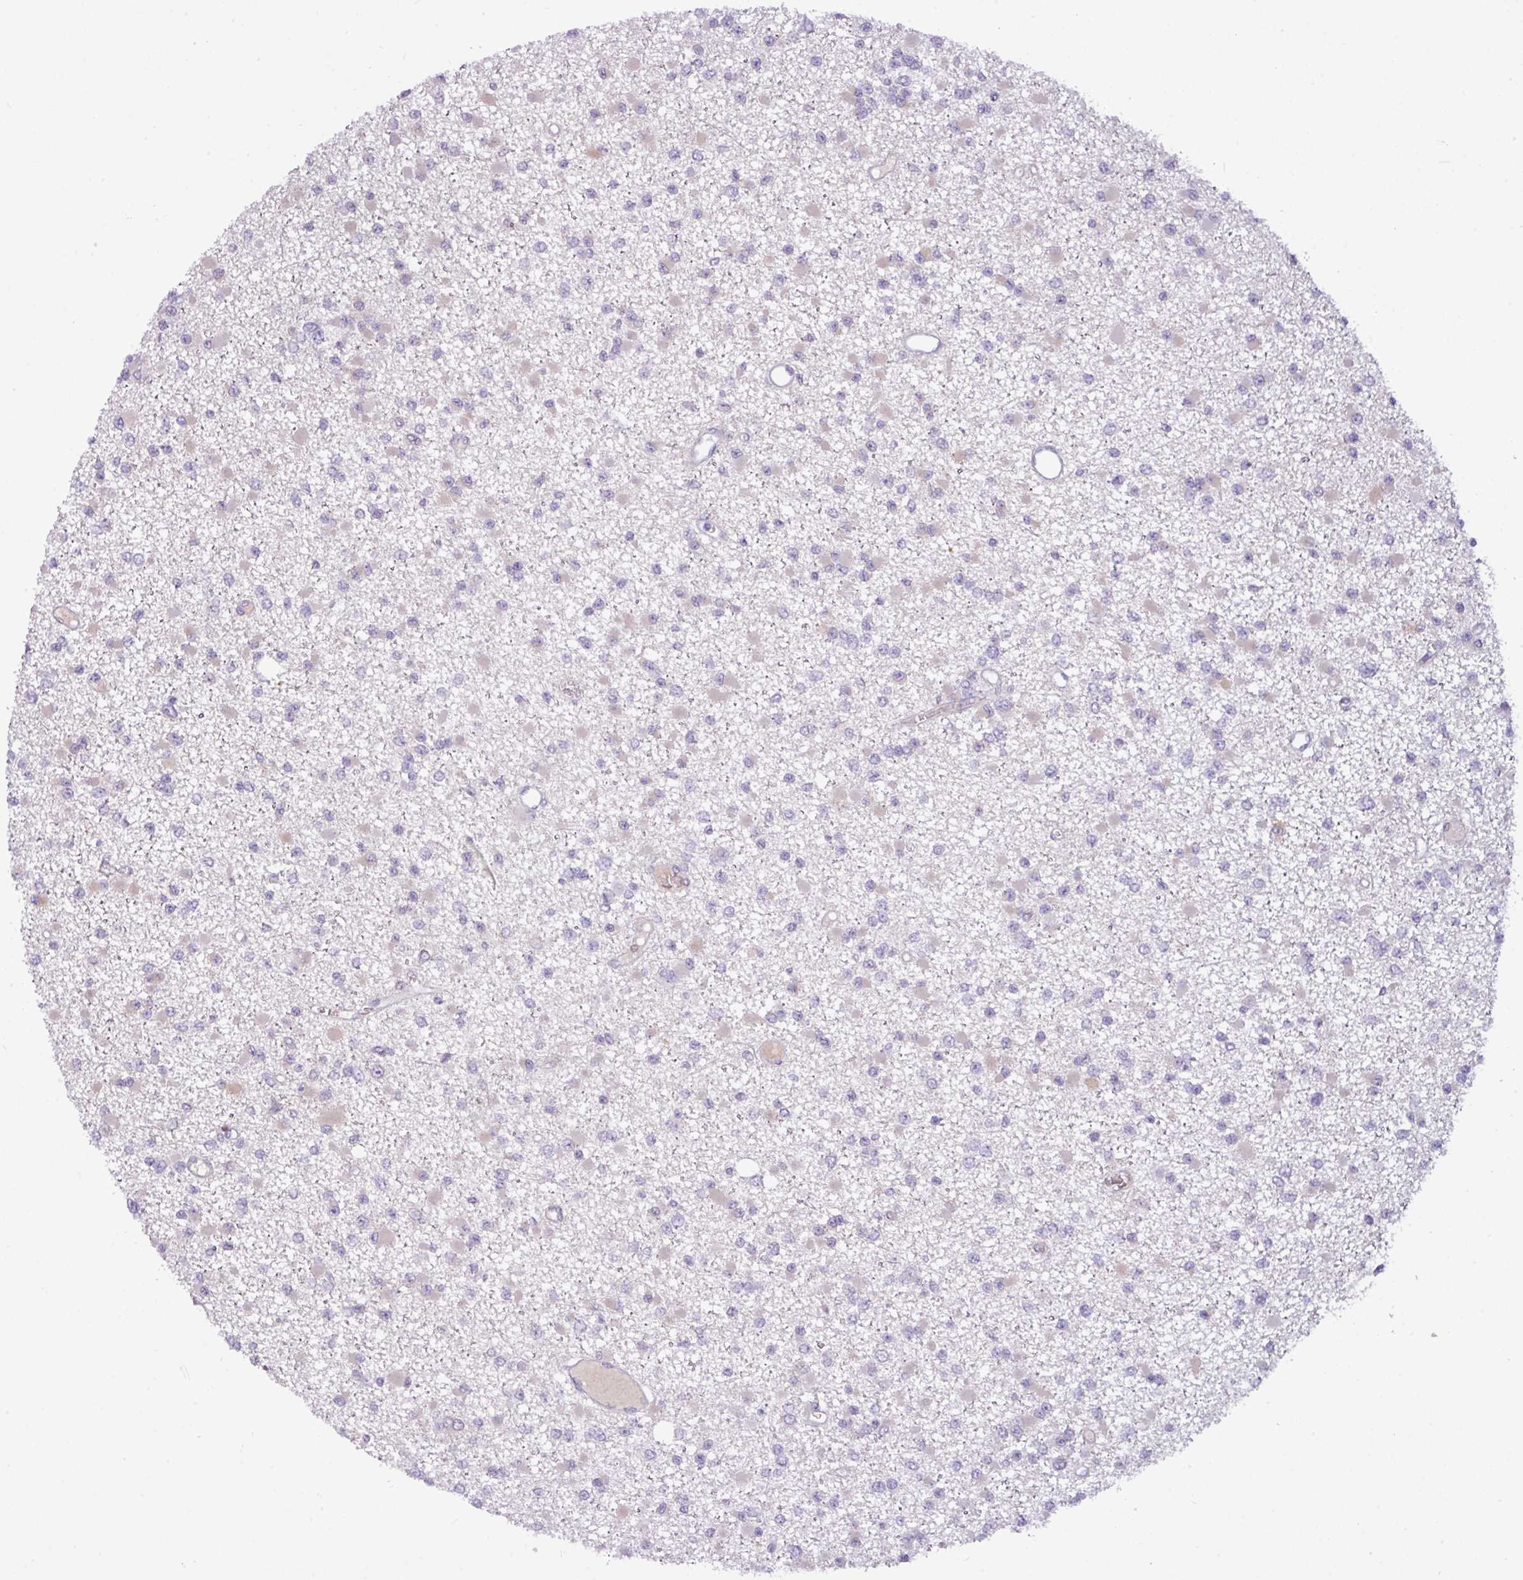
{"staining": {"intensity": "negative", "quantity": "none", "location": "none"}, "tissue": "glioma", "cell_type": "Tumor cells", "image_type": "cancer", "snomed": [{"axis": "morphology", "description": "Glioma, malignant, Low grade"}, {"axis": "topography", "description": "Brain"}], "caption": "An immunohistochemistry histopathology image of glioma is shown. There is no staining in tumor cells of glioma.", "gene": "SLC66A2", "patient": {"sex": "female", "age": 22}}